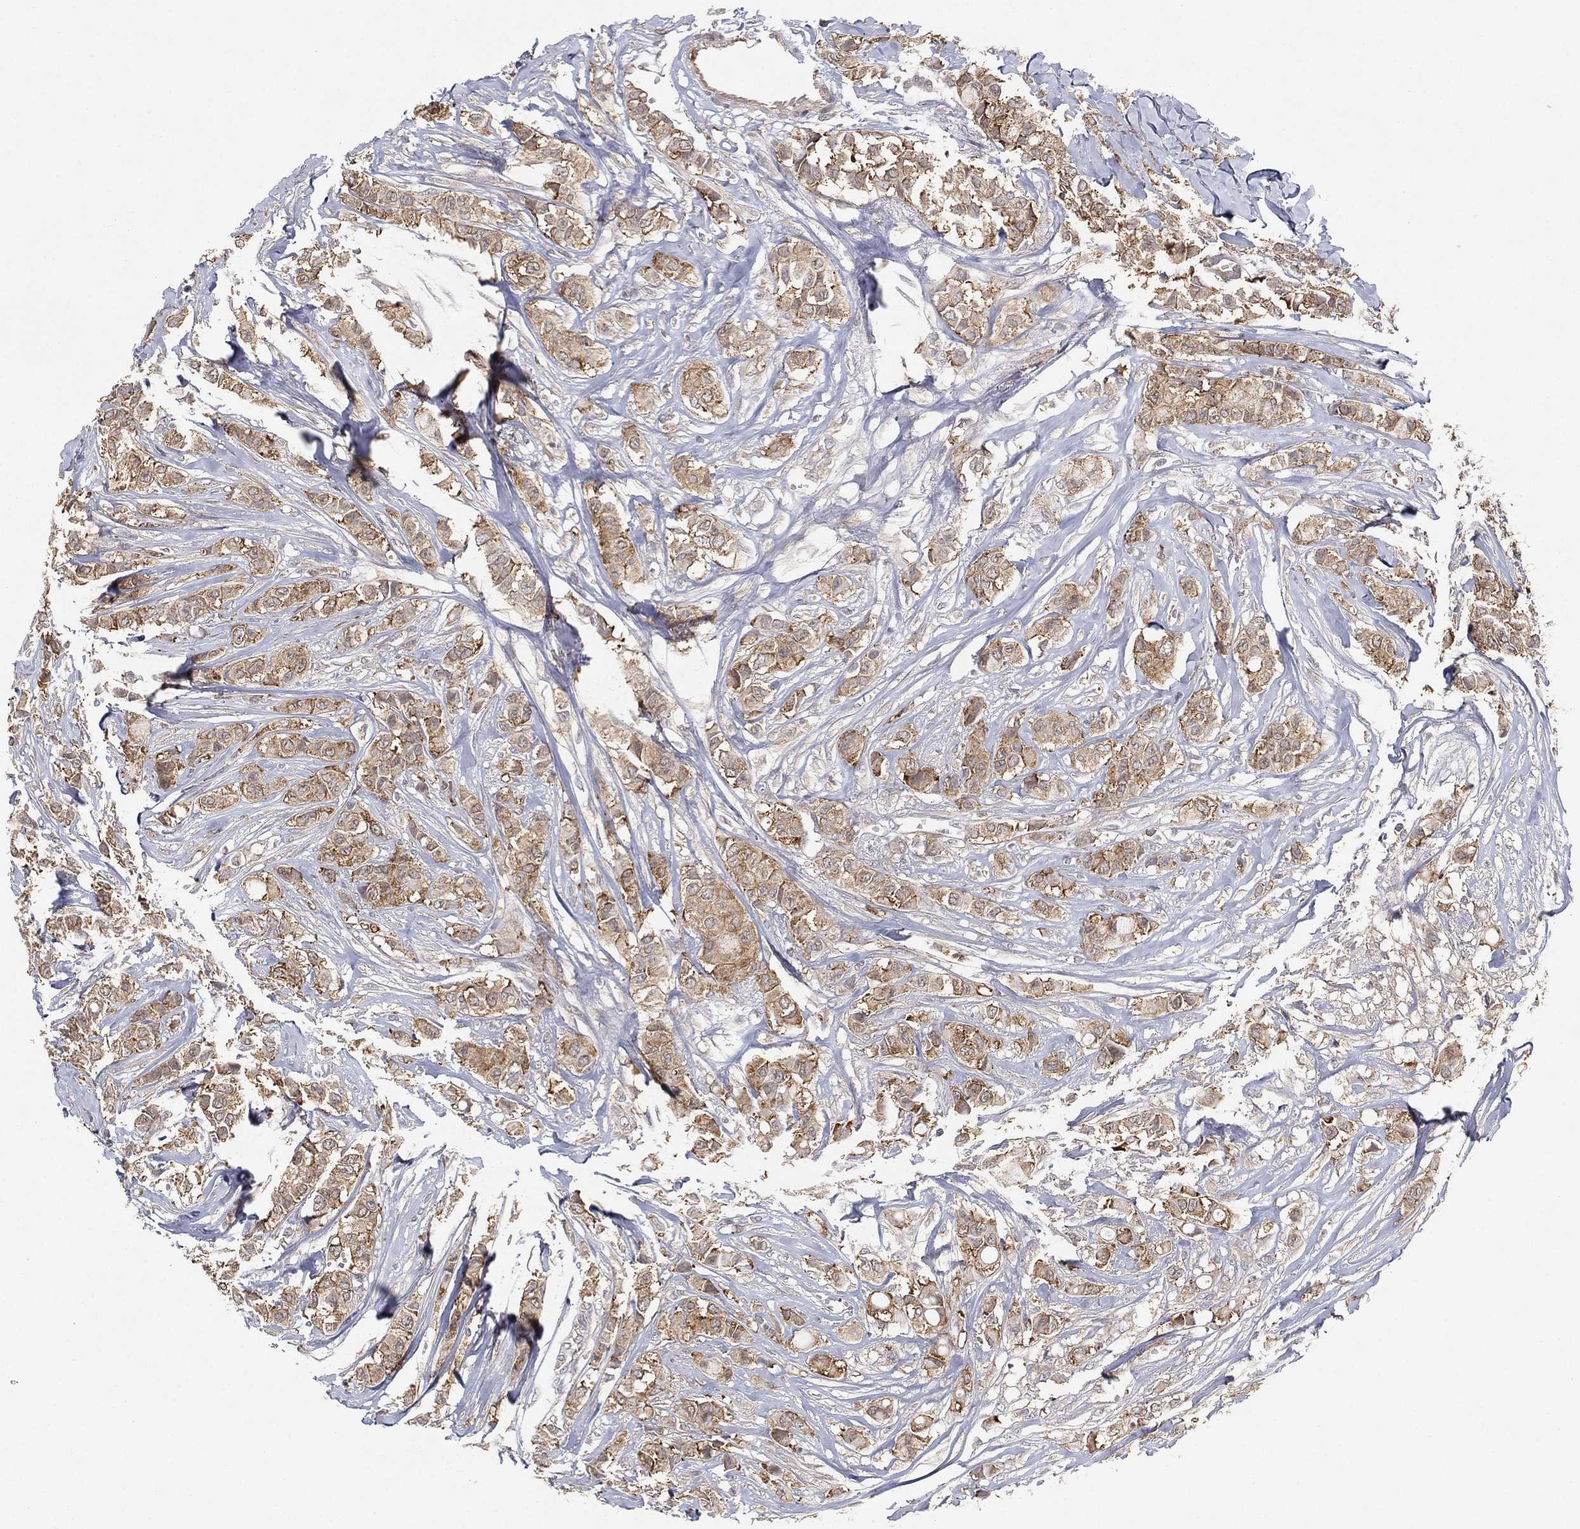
{"staining": {"intensity": "moderate", "quantity": ">75%", "location": "cytoplasmic/membranous"}, "tissue": "breast cancer", "cell_type": "Tumor cells", "image_type": "cancer", "snomed": [{"axis": "morphology", "description": "Duct carcinoma"}, {"axis": "topography", "description": "Breast"}], "caption": "An immunohistochemistry histopathology image of tumor tissue is shown. Protein staining in brown shows moderate cytoplasmic/membranous positivity in breast cancer within tumor cells.", "gene": "TMTC4", "patient": {"sex": "female", "age": 85}}